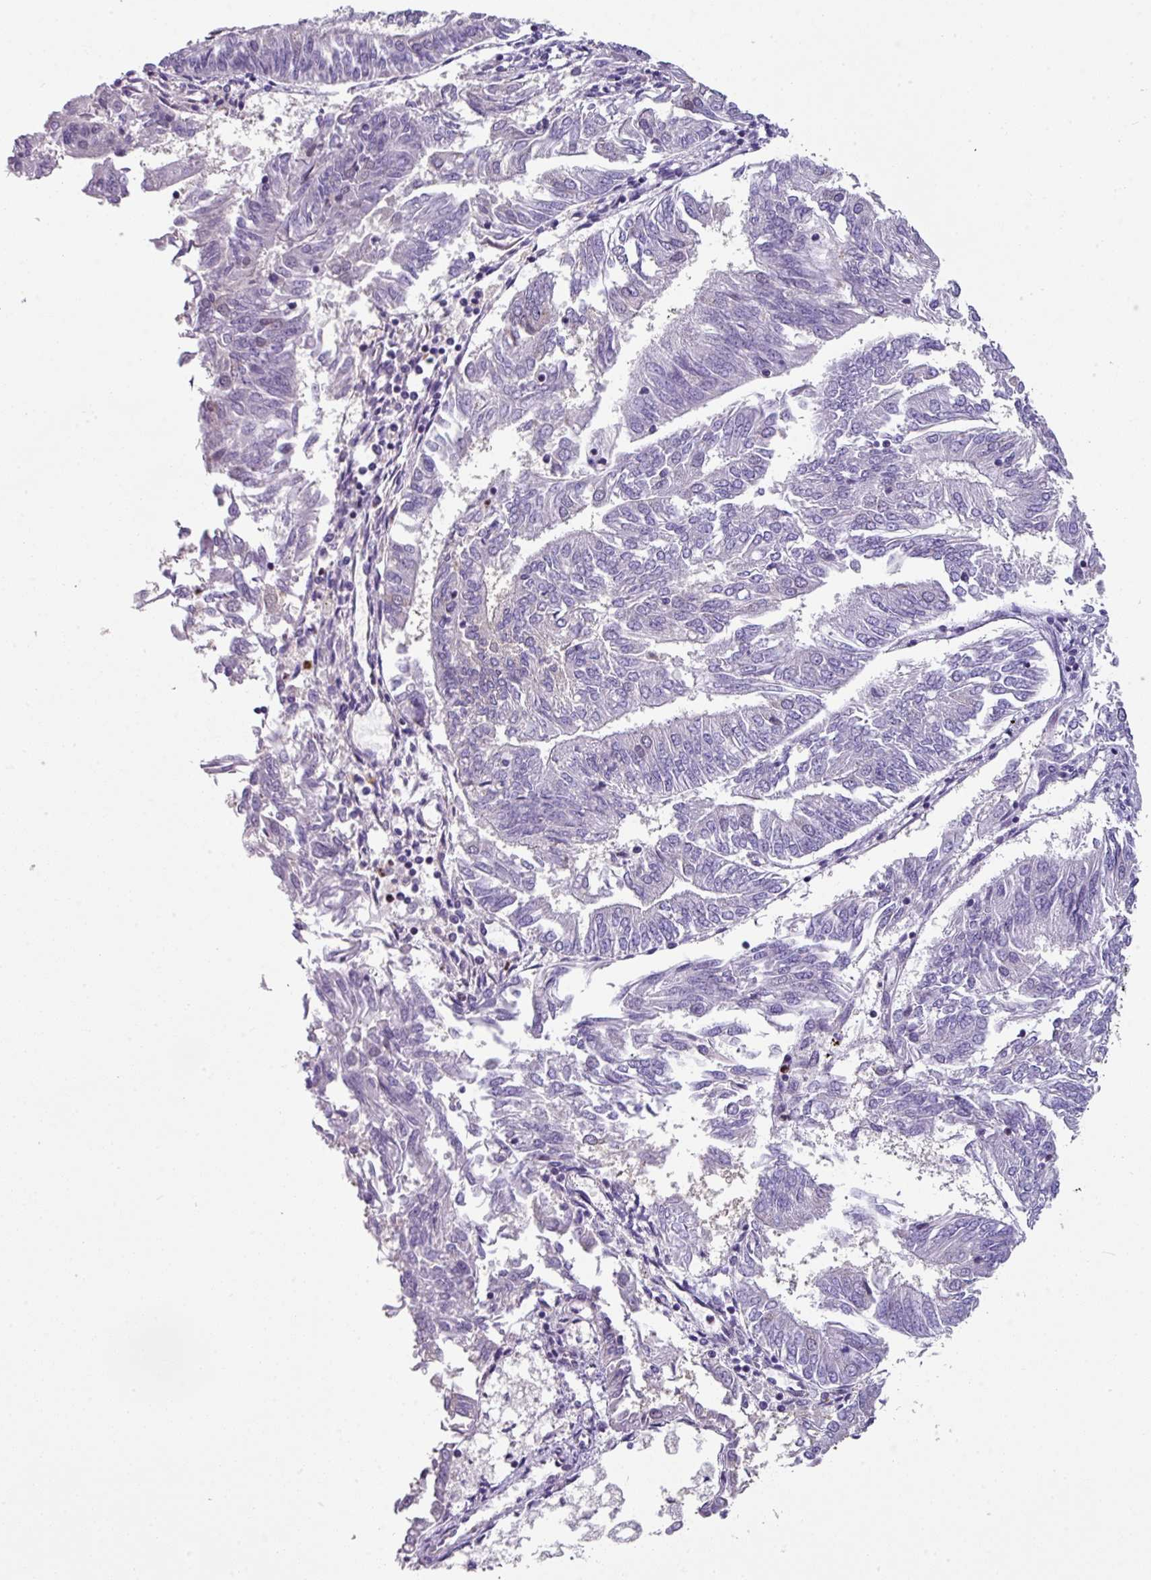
{"staining": {"intensity": "negative", "quantity": "none", "location": "none"}, "tissue": "endometrial cancer", "cell_type": "Tumor cells", "image_type": "cancer", "snomed": [{"axis": "morphology", "description": "Adenocarcinoma, NOS"}, {"axis": "topography", "description": "Endometrium"}], "caption": "The photomicrograph exhibits no staining of tumor cells in endometrial adenocarcinoma.", "gene": "ZFP3", "patient": {"sex": "female", "age": 58}}